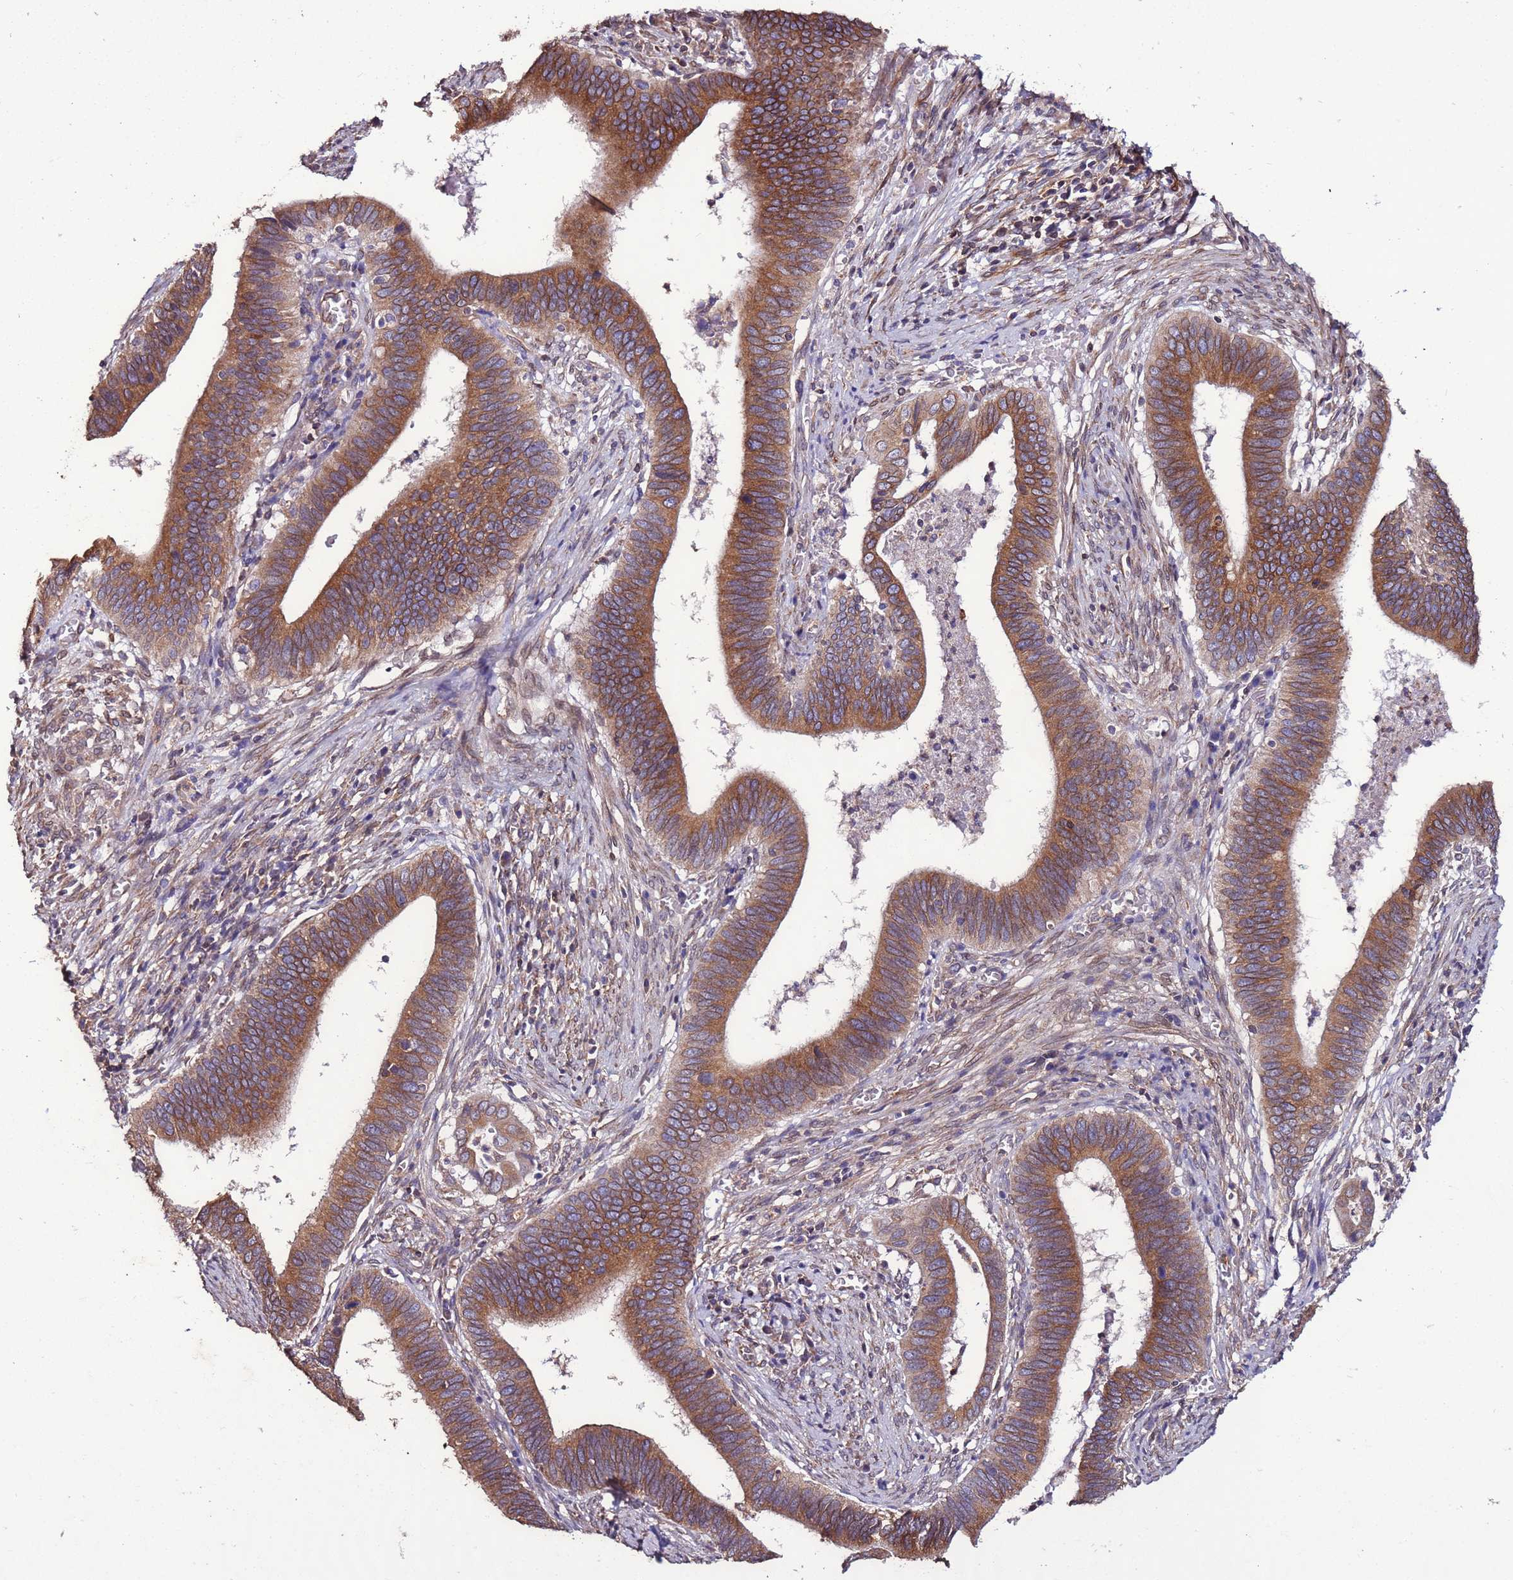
{"staining": {"intensity": "moderate", "quantity": ">75%", "location": "cytoplasmic/membranous"}, "tissue": "cervical cancer", "cell_type": "Tumor cells", "image_type": "cancer", "snomed": [{"axis": "morphology", "description": "Adenocarcinoma, NOS"}, {"axis": "topography", "description": "Cervix"}], "caption": "Tumor cells demonstrate medium levels of moderate cytoplasmic/membranous expression in approximately >75% of cells in human adenocarcinoma (cervical).", "gene": "SLC41A3", "patient": {"sex": "female", "age": 42}}